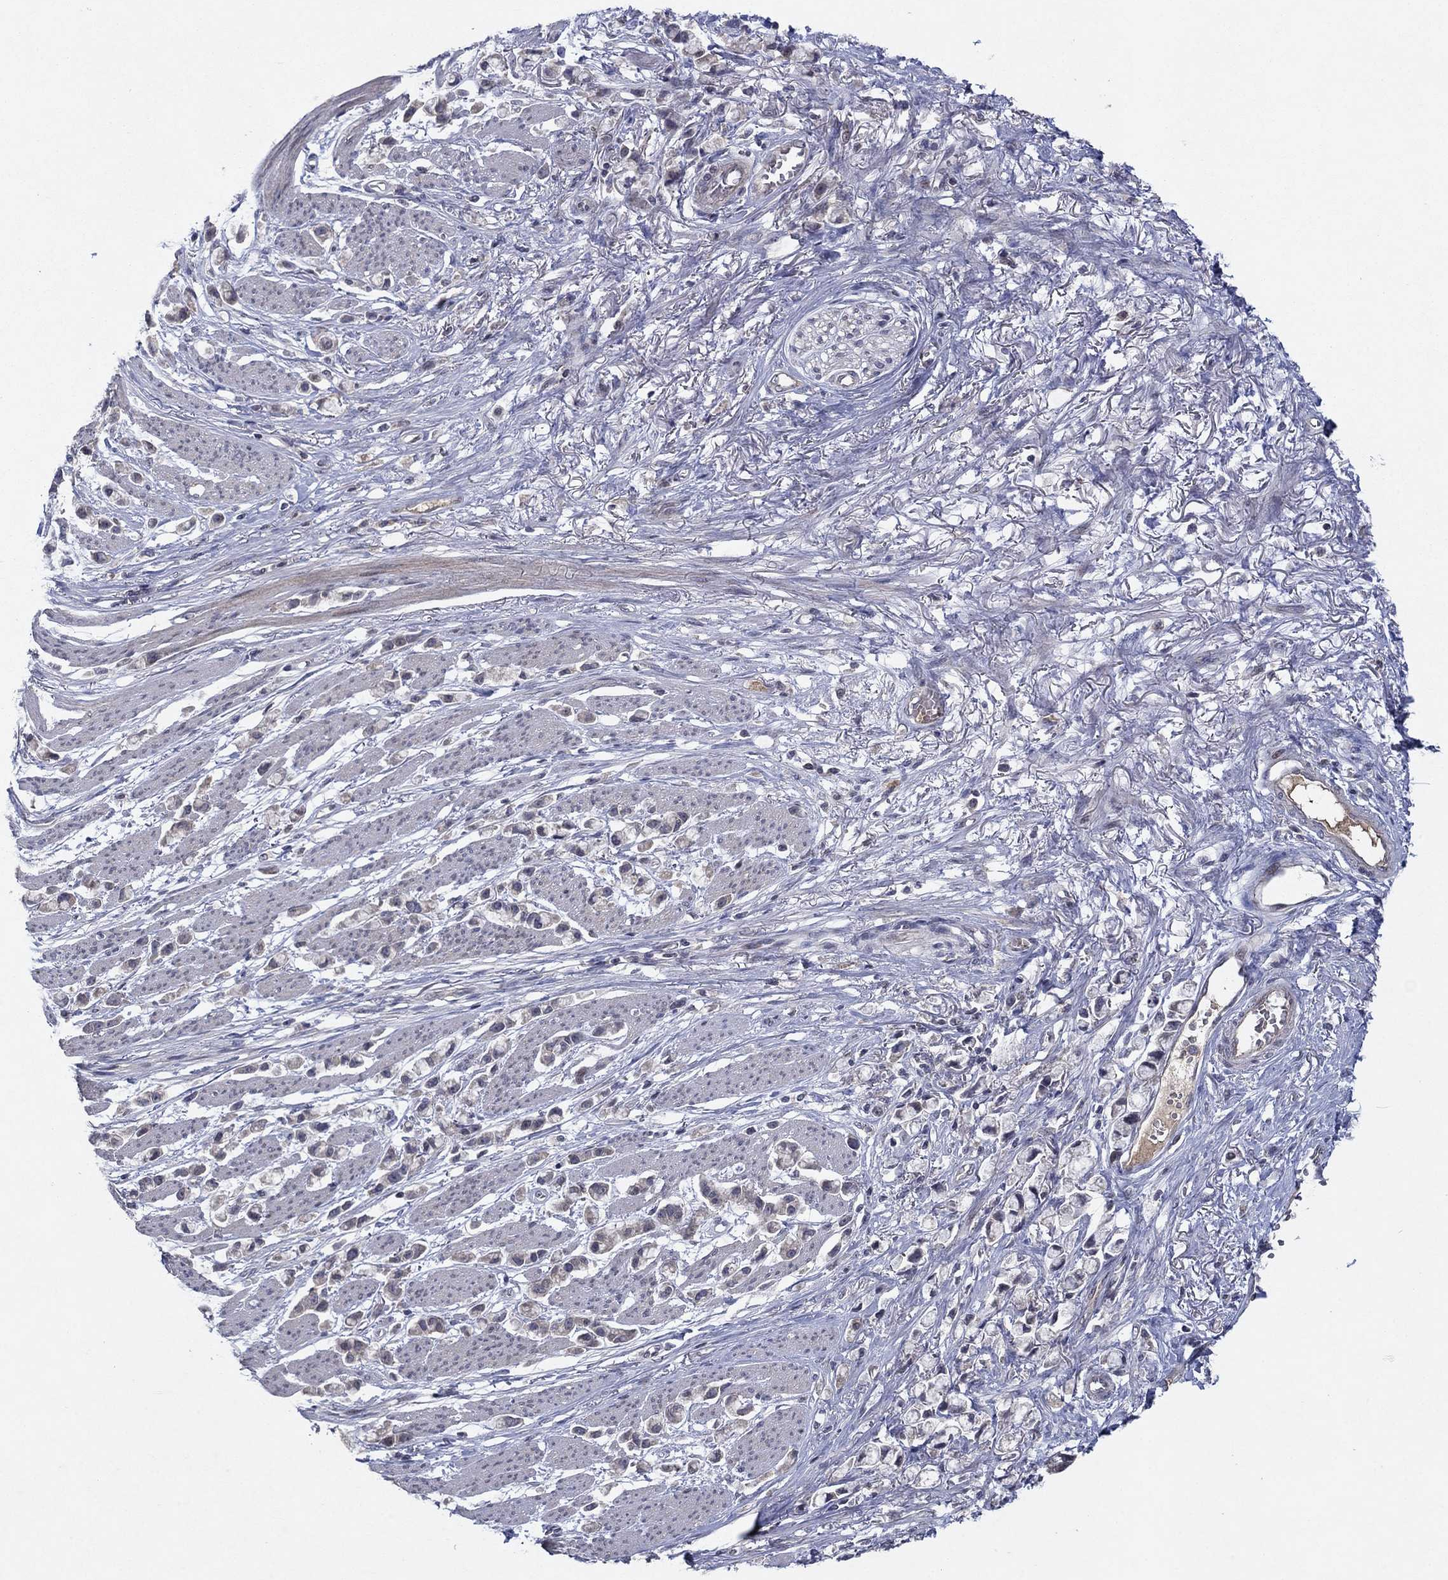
{"staining": {"intensity": "weak", "quantity": "<25%", "location": "cytoplasmic/membranous"}, "tissue": "stomach cancer", "cell_type": "Tumor cells", "image_type": "cancer", "snomed": [{"axis": "morphology", "description": "Adenocarcinoma, NOS"}, {"axis": "topography", "description": "Stomach"}], "caption": "Tumor cells show no significant protein expression in adenocarcinoma (stomach).", "gene": "IL4", "patient": {"sex": "female", "age": 81}}